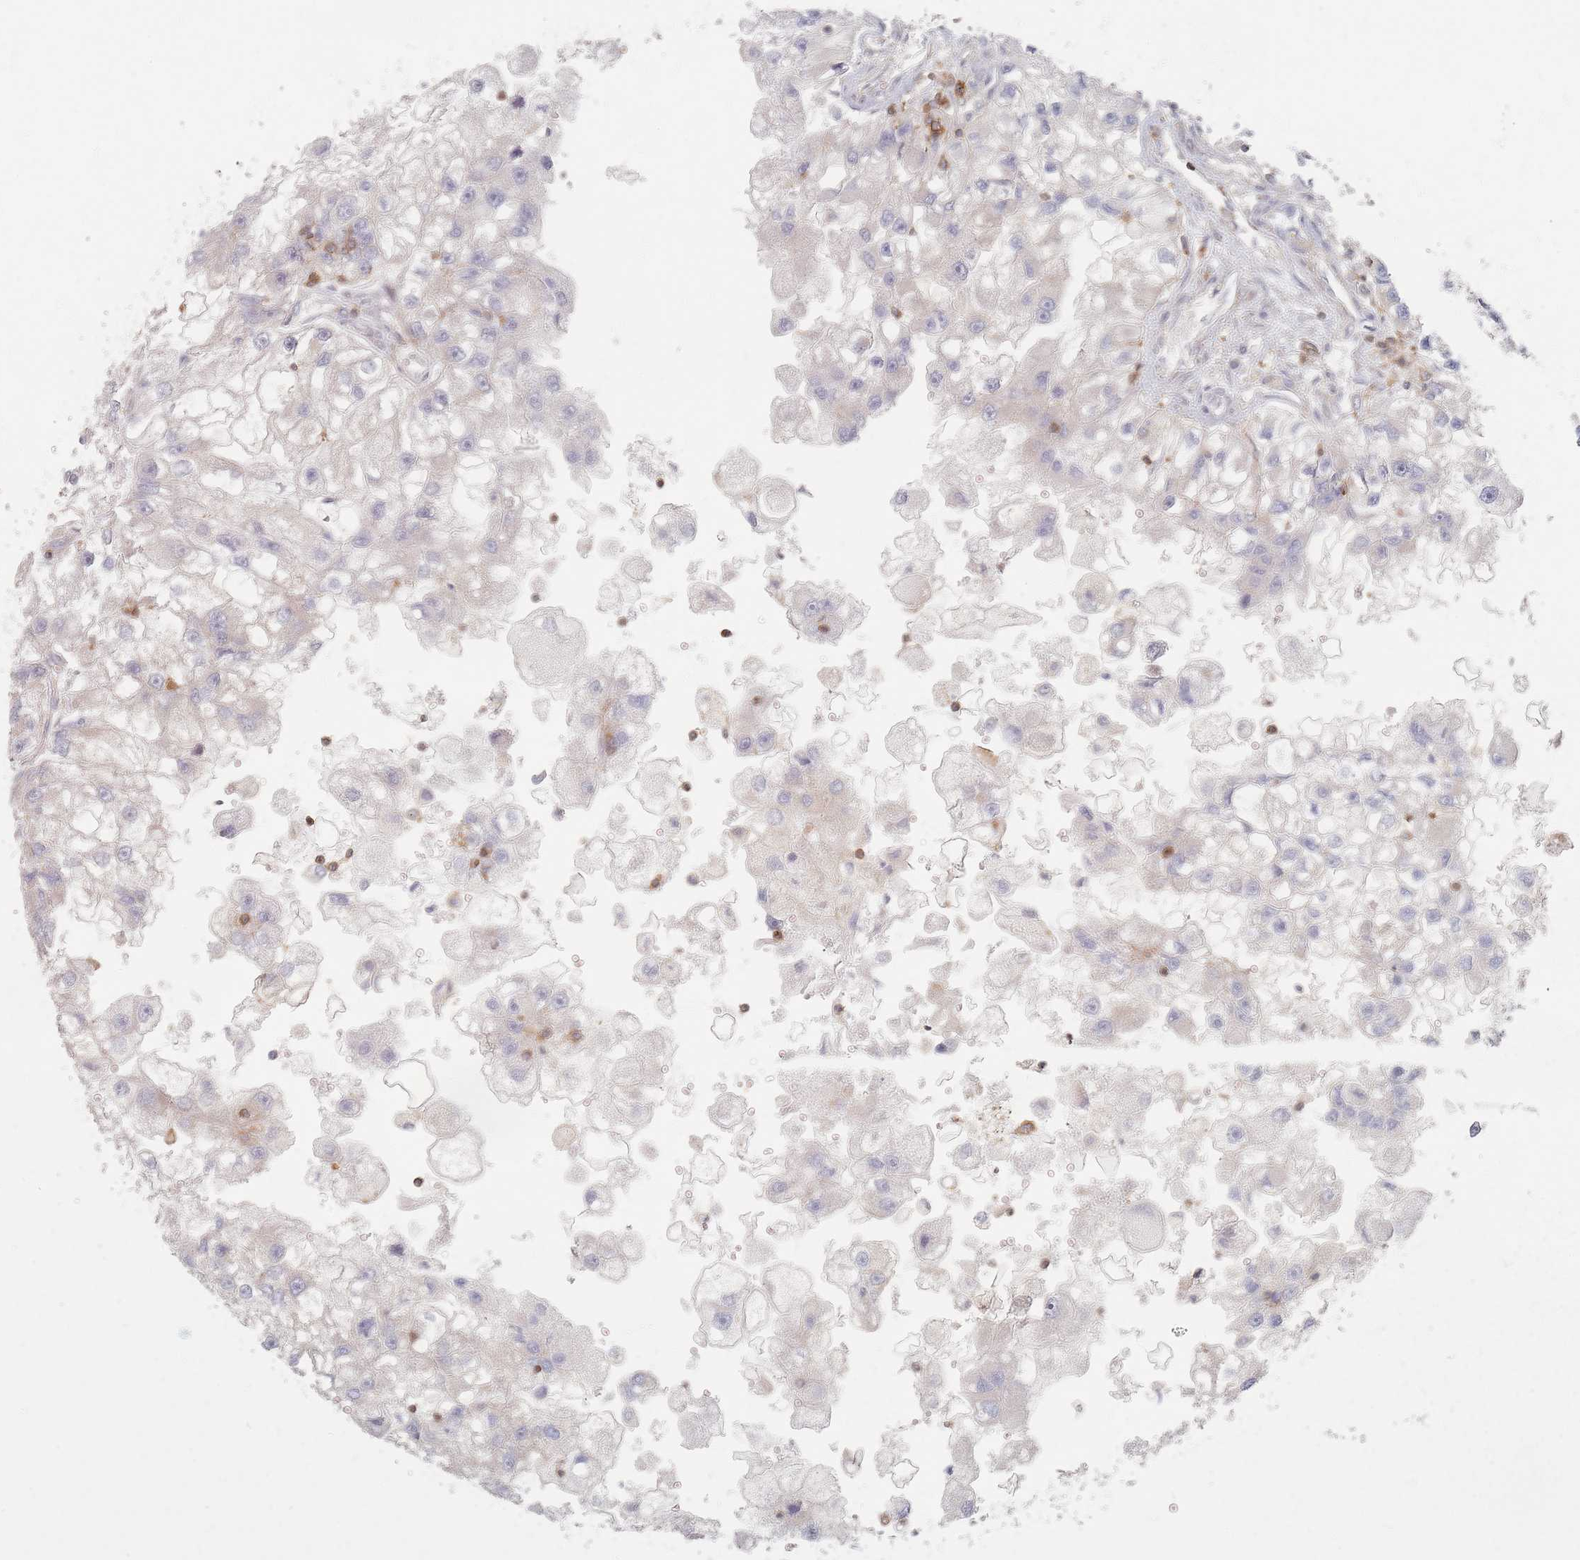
{"staining": {"intensity": "negative", "quantity": "none", "location": "none"}, "tissue": "renal cancer", "cell_type": "Tumor cells", "image_type": "cancer", "snomed": [{"axis": "morphology", "description": "Adenocarcinoma, NOS"}, {"axis": "topography", "description": "Kidney"}], "caption": "DAB immunohistochemical staining of renal cancer (adenocarcinoma) displays no significant staining in tumor cells. (DAB (3,3'-diaminobenzidine) immunohistochemistry, high magnification).", "gene": "ZNF852", "patient": {"sex": "male", "age": 63}}